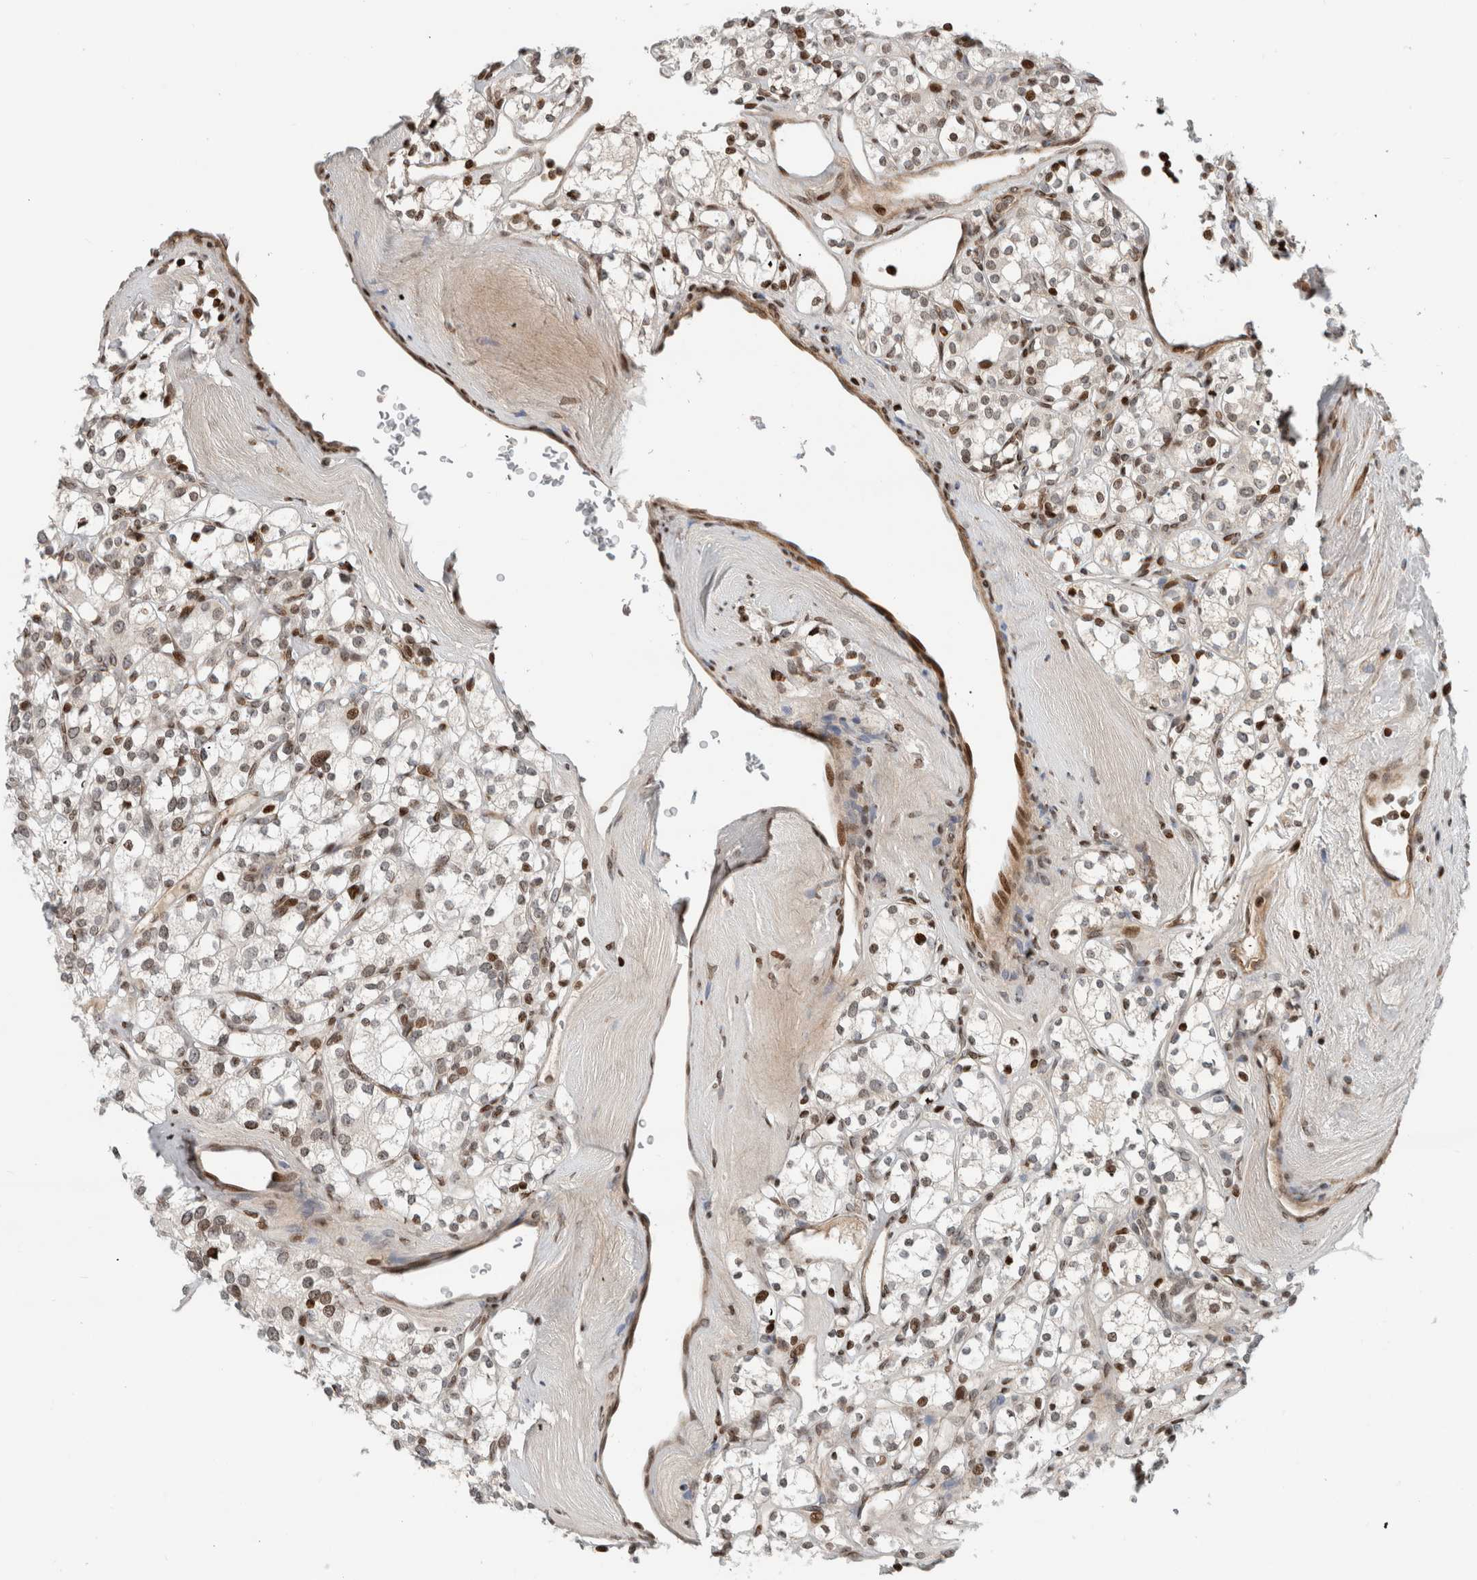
{"staining": {"intensity": "moderate", "quantity": "25%-75%", "location": "nuclear"}, "tissue": "renal cancer", "cell_type": "Tumor cells", "image_type": "cancer", "snomed": [{"axis": "morphology", "description": "Adenocarcinoma, NOS"}, {"axis": "topography", "description": "Kidney"}], "caption": "This histopathology image reveals immunohistochemistry (IHC) staining of human adenocarcinoma (renal), with medium moderate nuclear staining in approximately 25%-75% of tumor cells.", "gene": "GINS4", "patient": {"sex": "male", "age": 77}}